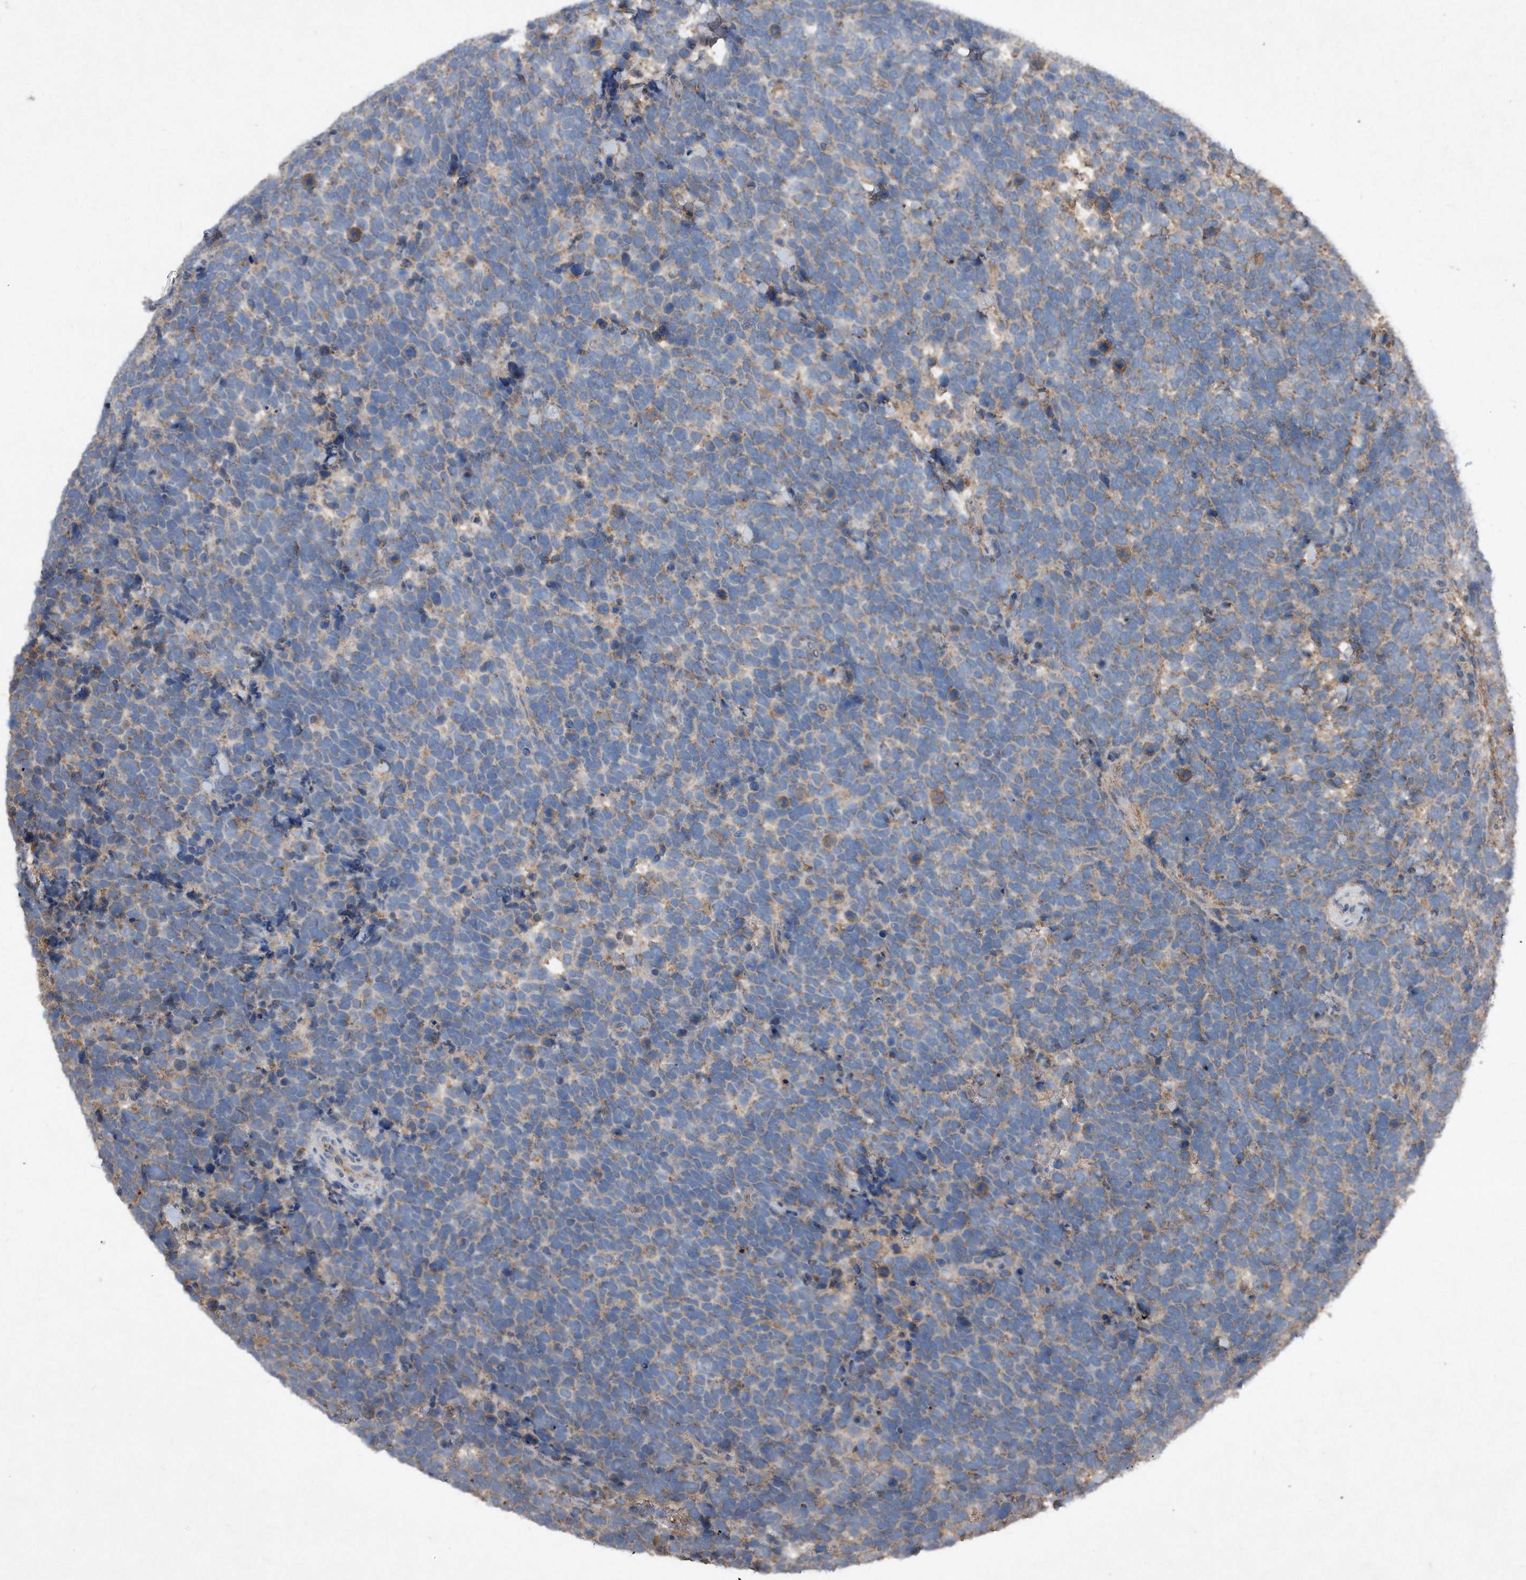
{"staining": {"intensity": "weak", "quantity": "25%-75%", "location": "cytoplasmic/membranous"}, "tissue": "urothelial cancer", "cell_type": "Tumor cells", "image_type": "cancer", "snomed": [{"axis": "morphology", "description": "Urothelial carcinoma, High grade"}, {"axis": "topography", "description": "Urinary bladder"}], "caption": "IHC photomicrograph of neoplastic tissue: urothelial carcinoma (high-grade) stained using immunohistochemistry shows low levels of weak protein expression localized specifically in the cytoplasmic/membranous of tumor cells, appearing as a cytoplasmic/membranous brown color.", "gene": "SDHA", "patient": {"sex": "female", "age": 82}}